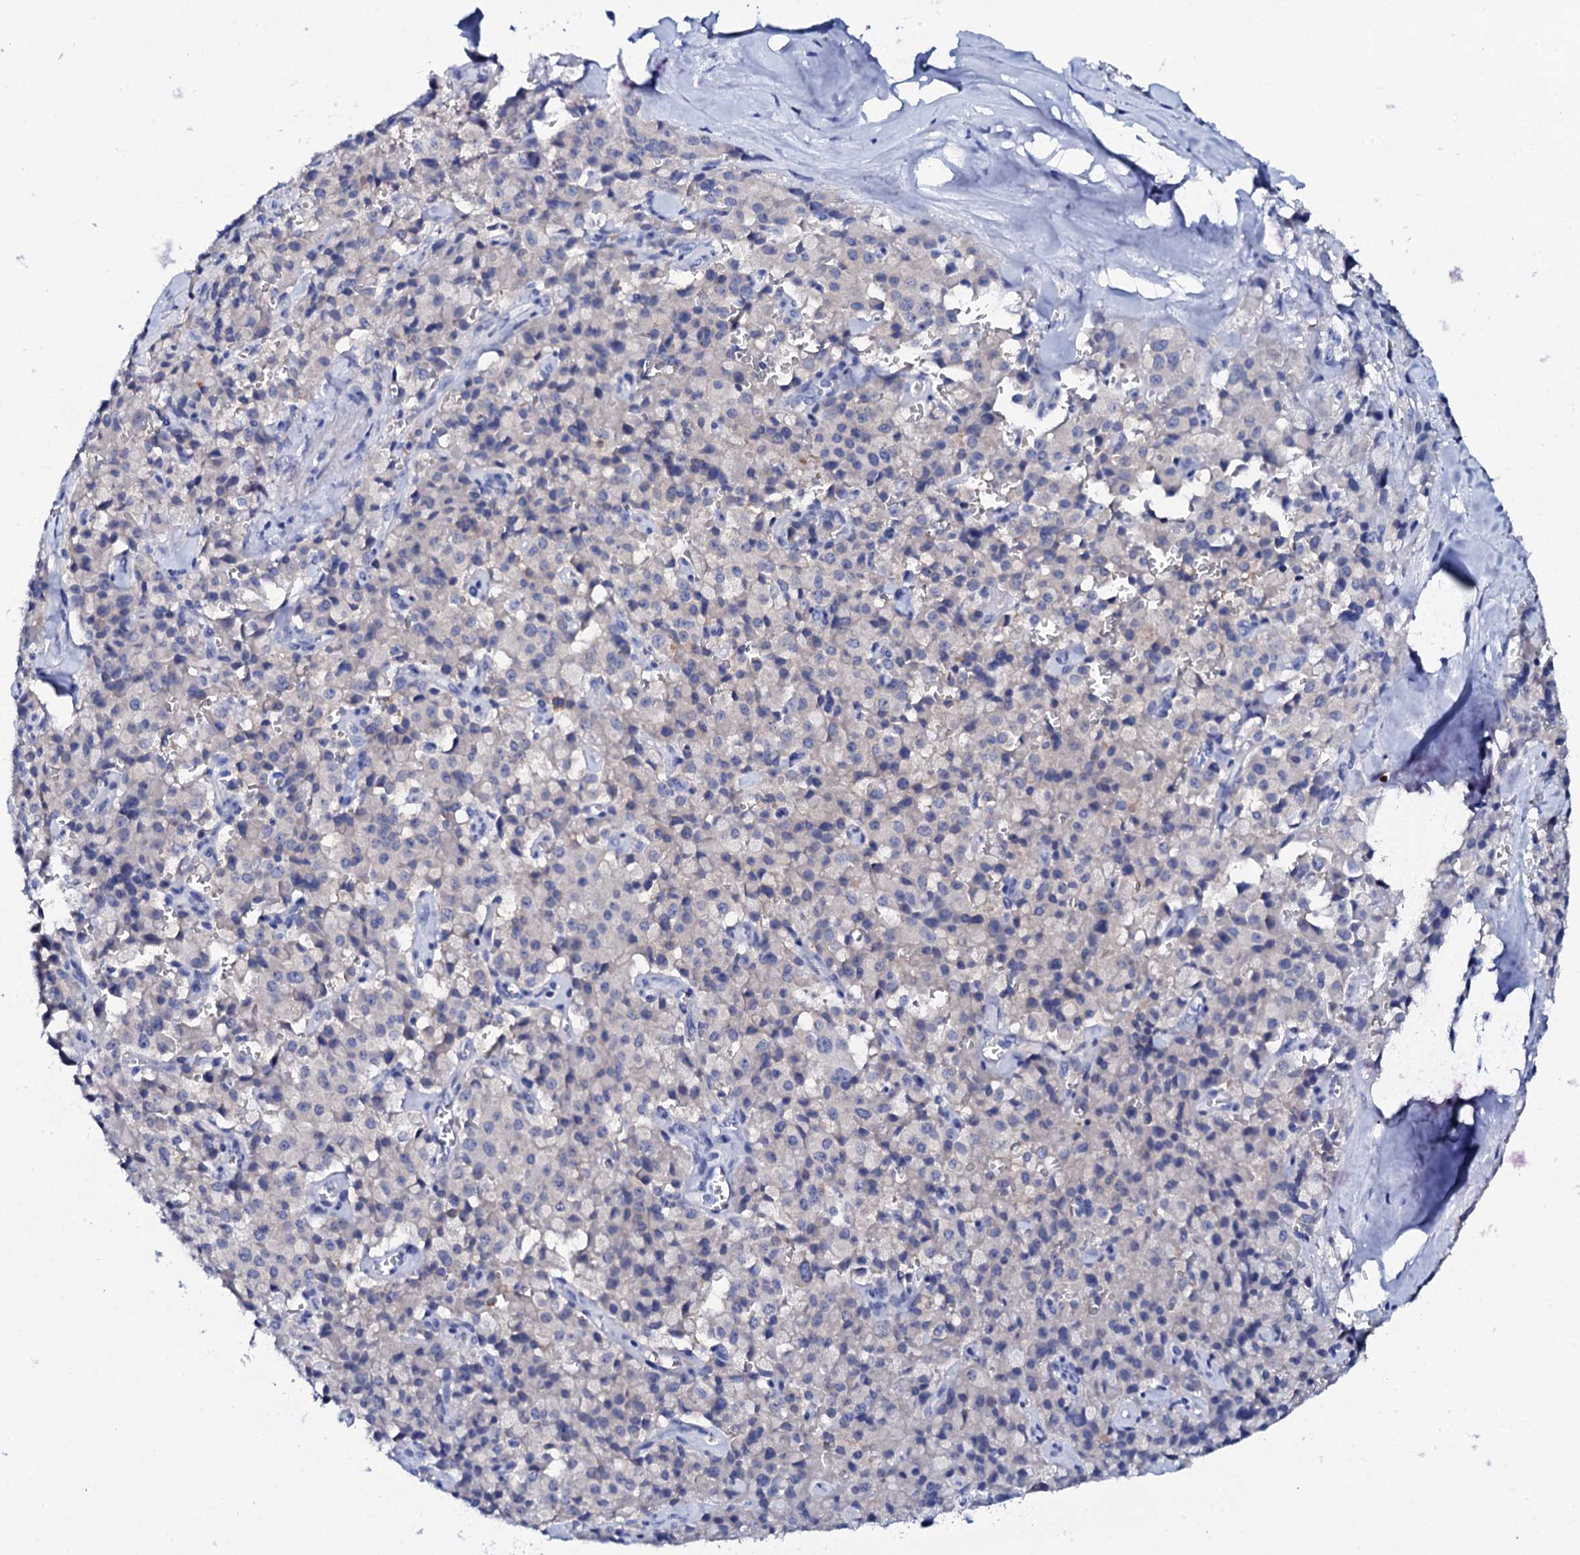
{"staining": {"intensity": "negative", "quantity": "none", "location": "none"}, "tissue": "pancreatic cancer", "cell_type": "Tumor cells", "image_type": "cancer", "snomed": [{"axis": "morphology", "description": "Adenocarcinoma, NOS"}, {"axis": "topography", "description": "Pancreas"}], "caption": "A photomicrograph of pancreatic cancer stained for a protein exhibits no brown staining in tumor cells.", "gene": "FBXL16", "patient": {"sex": "male", "age": 65}}